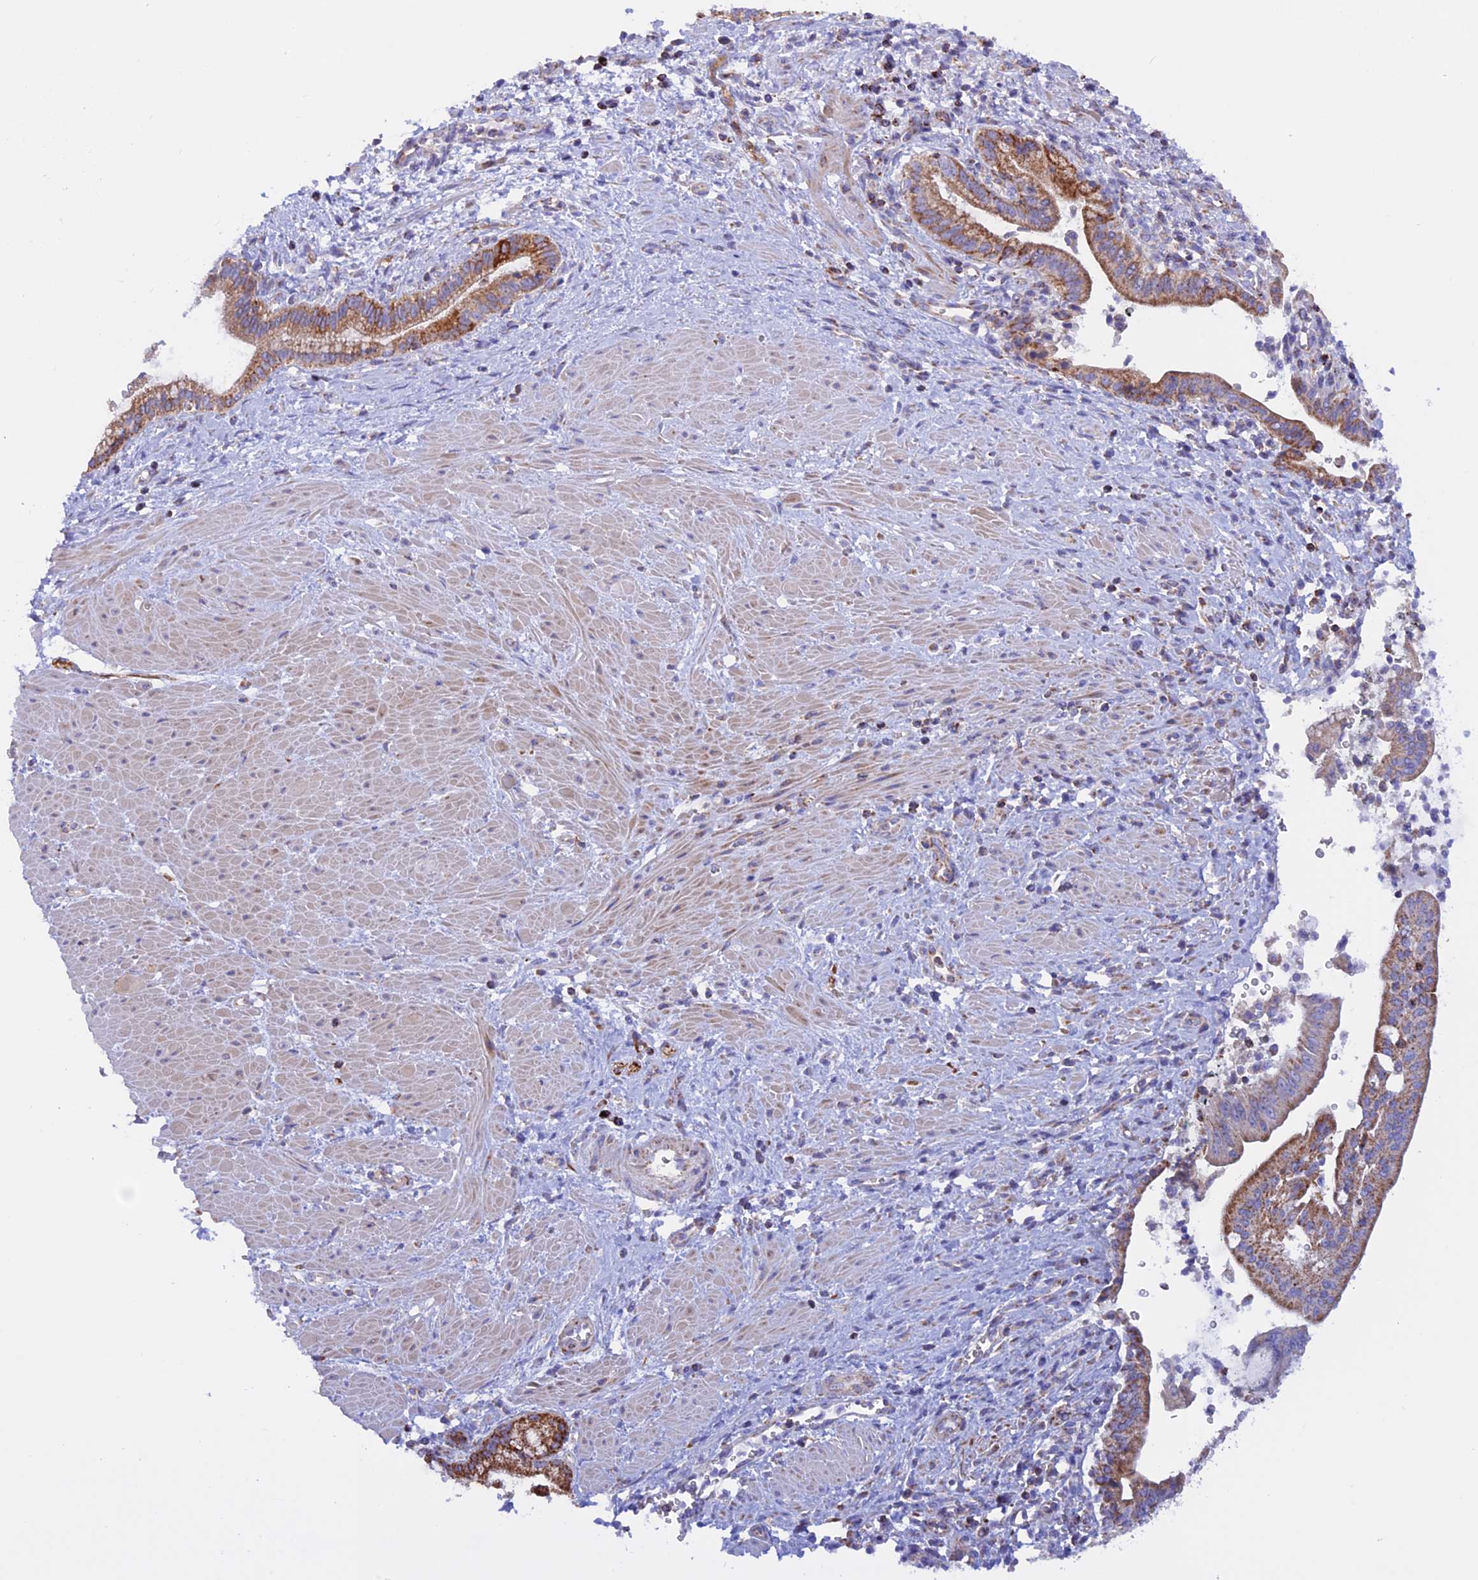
{"staining": {"intensity": "moderate", "quantity": ">75%", "location": "cytoplasmic/membranous"}, "tissue": "pancreatic cancer", "cell_type": "Tumor cells", "image_type": "cancer", "snomed": [{"axis": "morphology", "description": "Adenocarcinoma, NOS"}, {"axis": "topography", "description": "Pancreas"}], "caption": "A brown stain highlights moderate cytoplasmic/membranous staining of a protein in human adenocarcinoma (pancreatic) tumor cells.", "gene": "GCDH", "patient": {"sex": "male", "age": 78}}